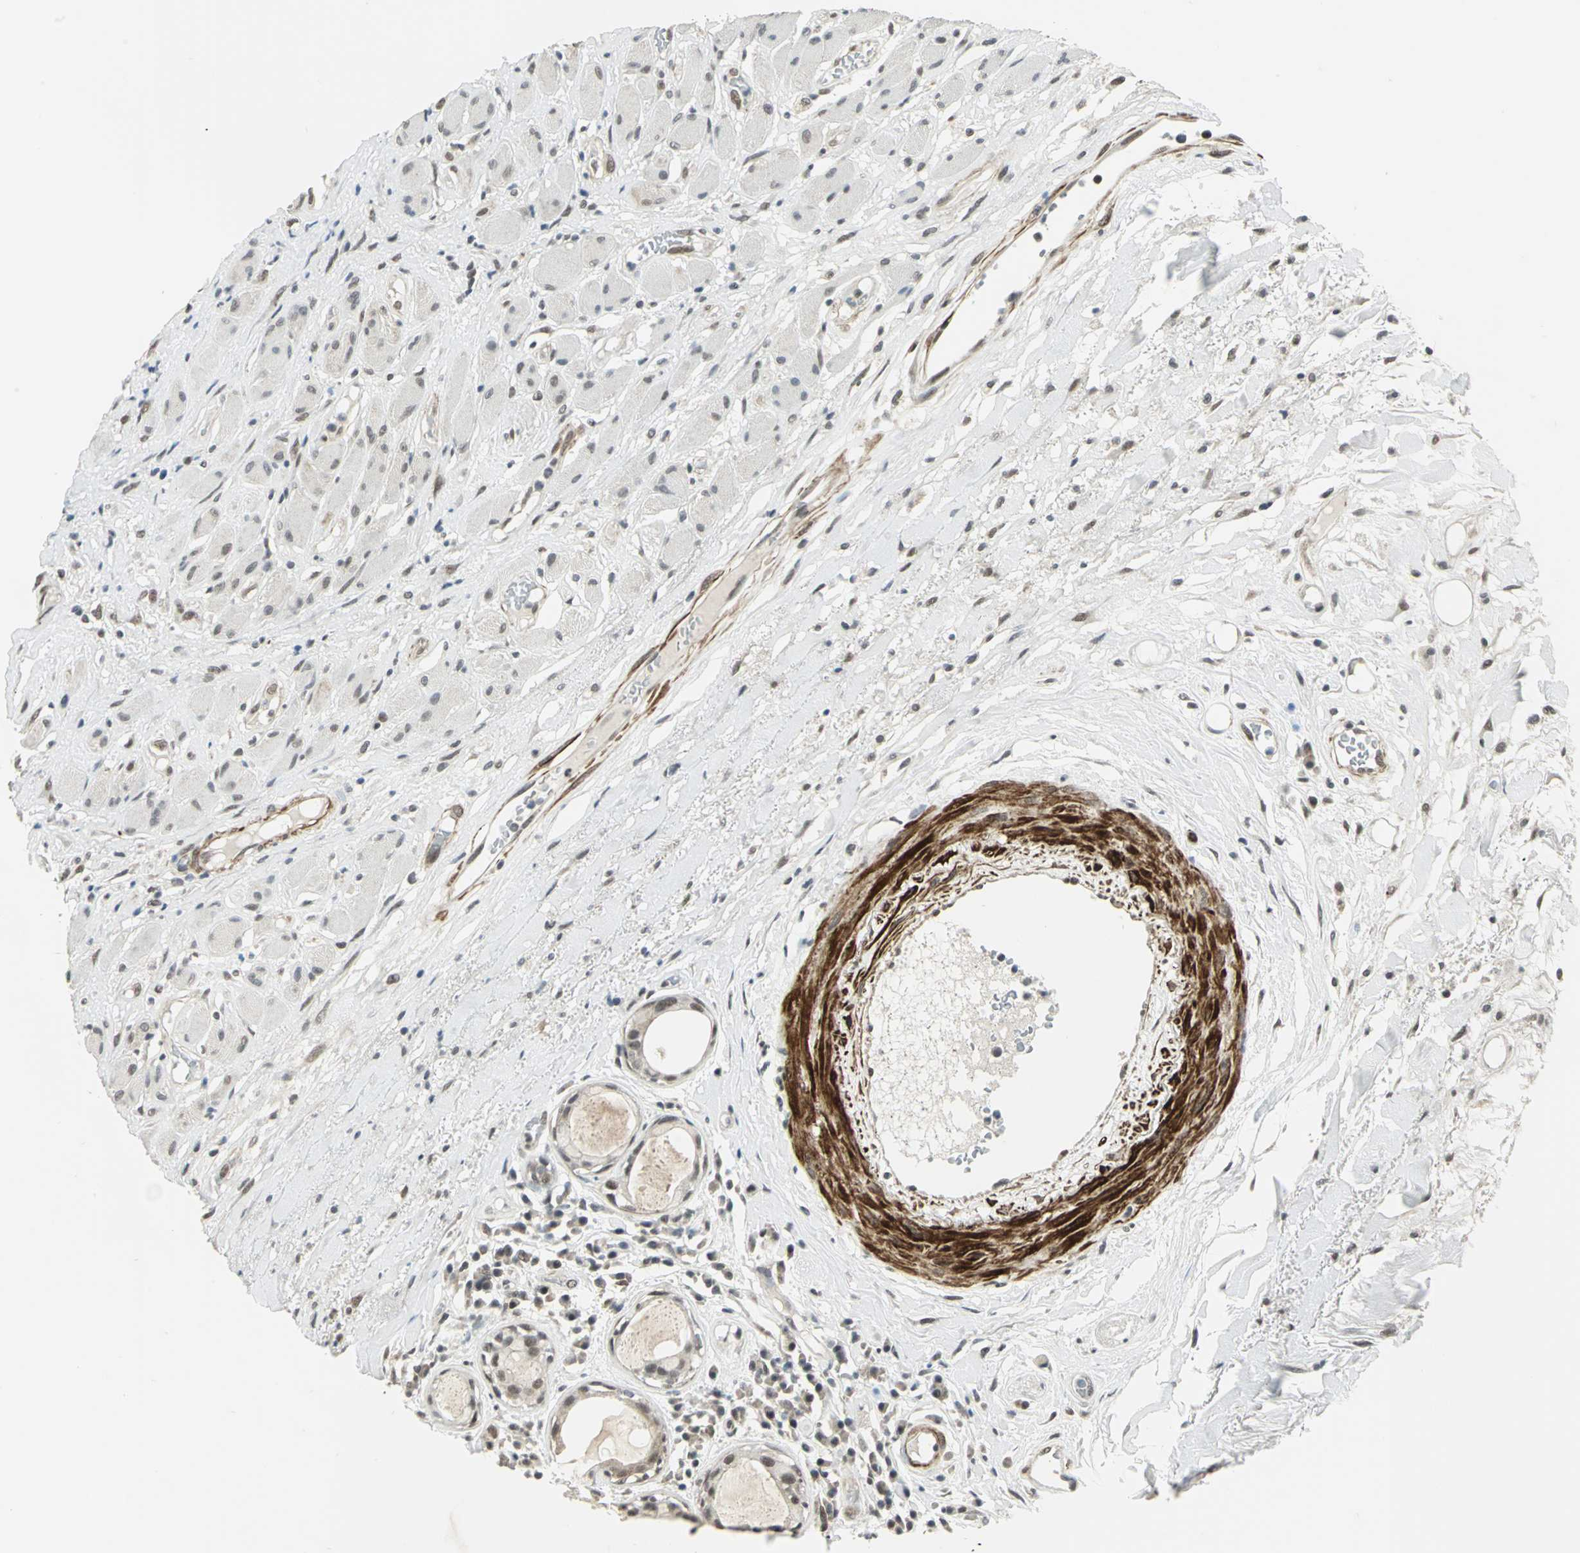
{"staining": {"intensity": "weak", "quantity": "25%-75%", "location": "cytoplasmic/membranous,nuclear"}, "tissue": "head and neck cancer", "cell_type": "Tumor cells", "image_type": "cancer", "snomed": [{"axis": "morphology", "description": "Squamous cell carcinoma, NOS"}, {"axis": "topography", "description": "Head-Neck"}], "caption": "About 25%-75% of tumor cells in human head and neck squamous cell carcinoma show weak cytoplasmic/membranous and nuclear protein expression as visualized by brown immunohistochemical staining.", "gene": "MTA1", "patient": {"sex": "male", "age": 62}}